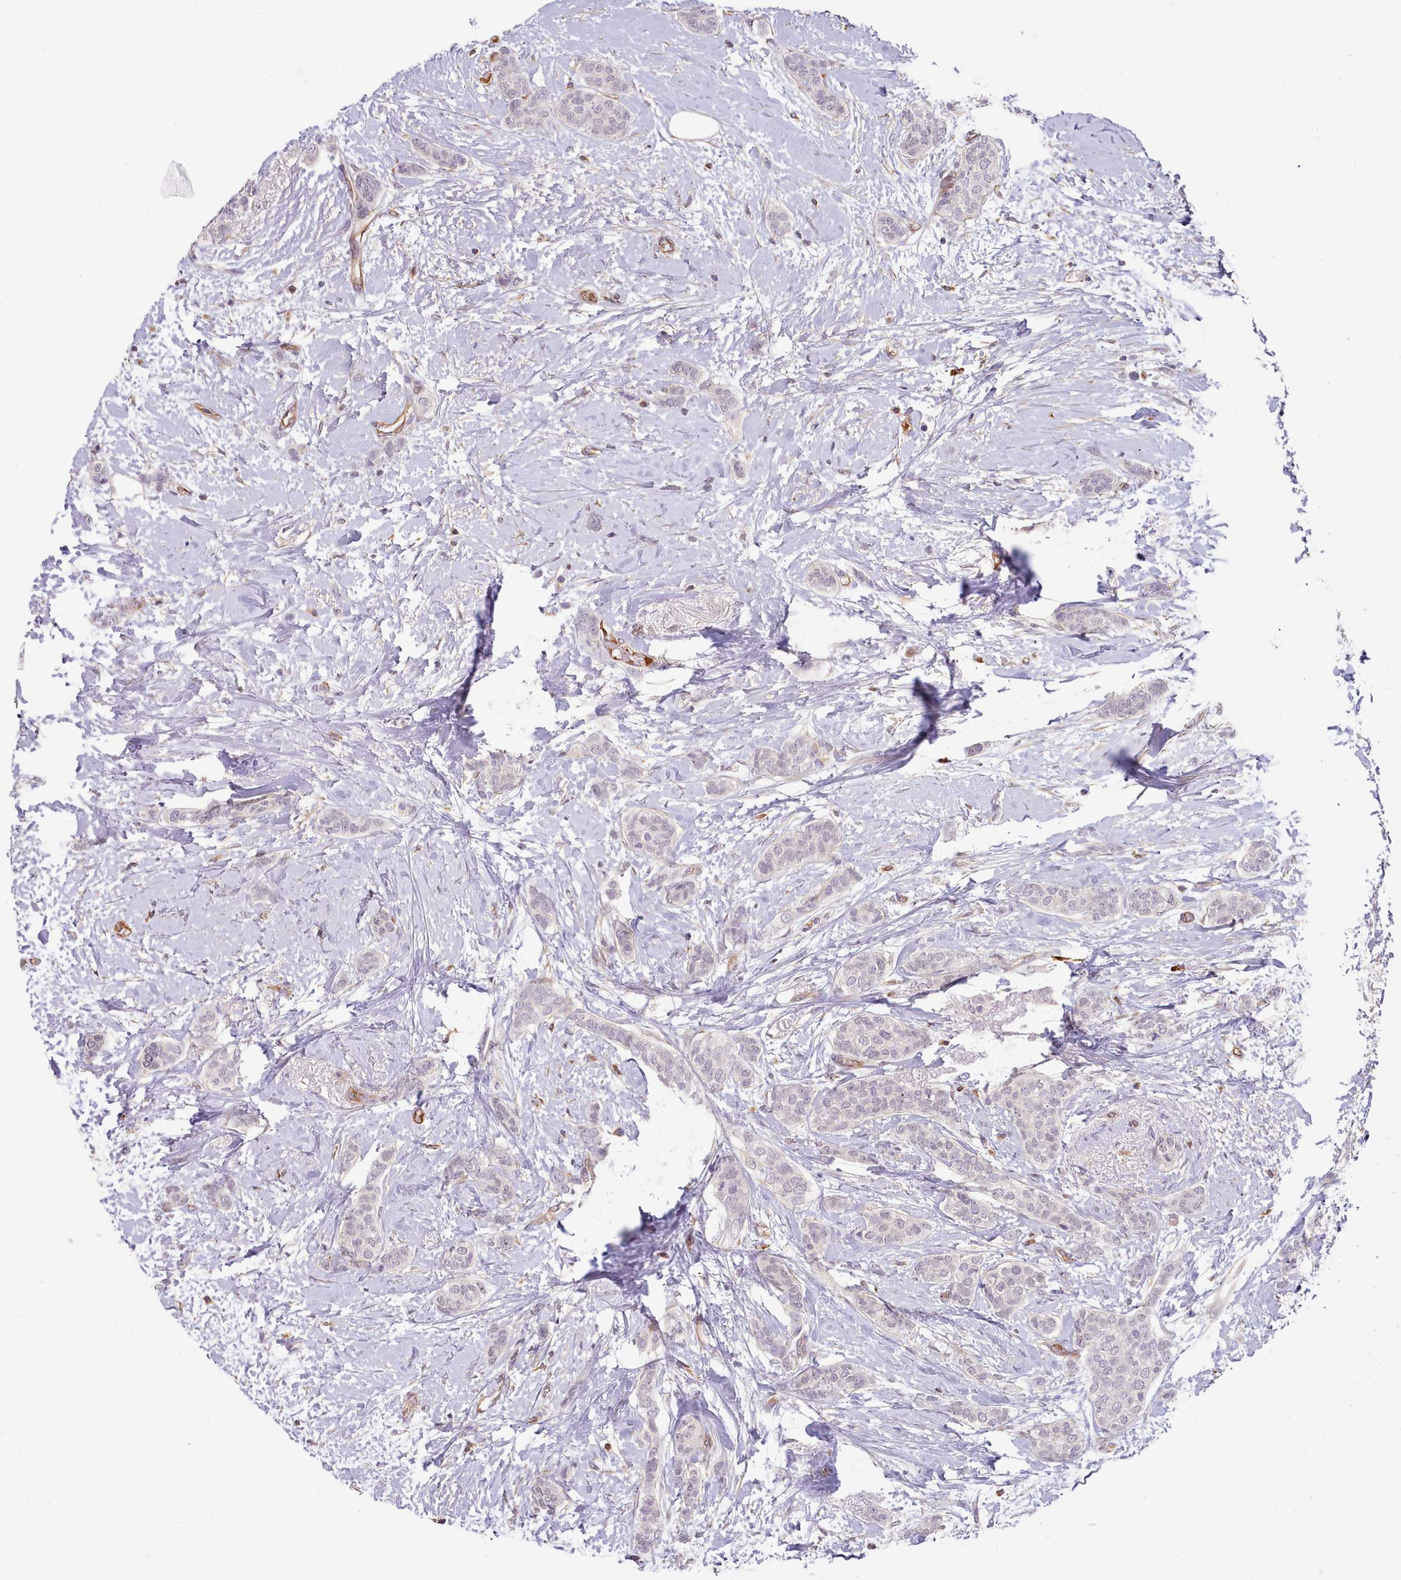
{"staining": {"intensity": "negative", "quantity": "none", "location": "none"}, "tissue": "breast cancer", "cell_type": "Tumor cells", "image_type": "cancer", "snomed": [{"axis": "morphology", "description": "Duct carcinoma"}, {"axis": "topography", "description": "Breast"}], "caption": "A high-resolution histopathology image shows immunohistochemistry (IHC) staining of breast cancer (intraductal carcinoma), which shows no significant expression in tumor cells.", "gene": "ZC3H13", "patient": {"sex": "female", "age": 72}}